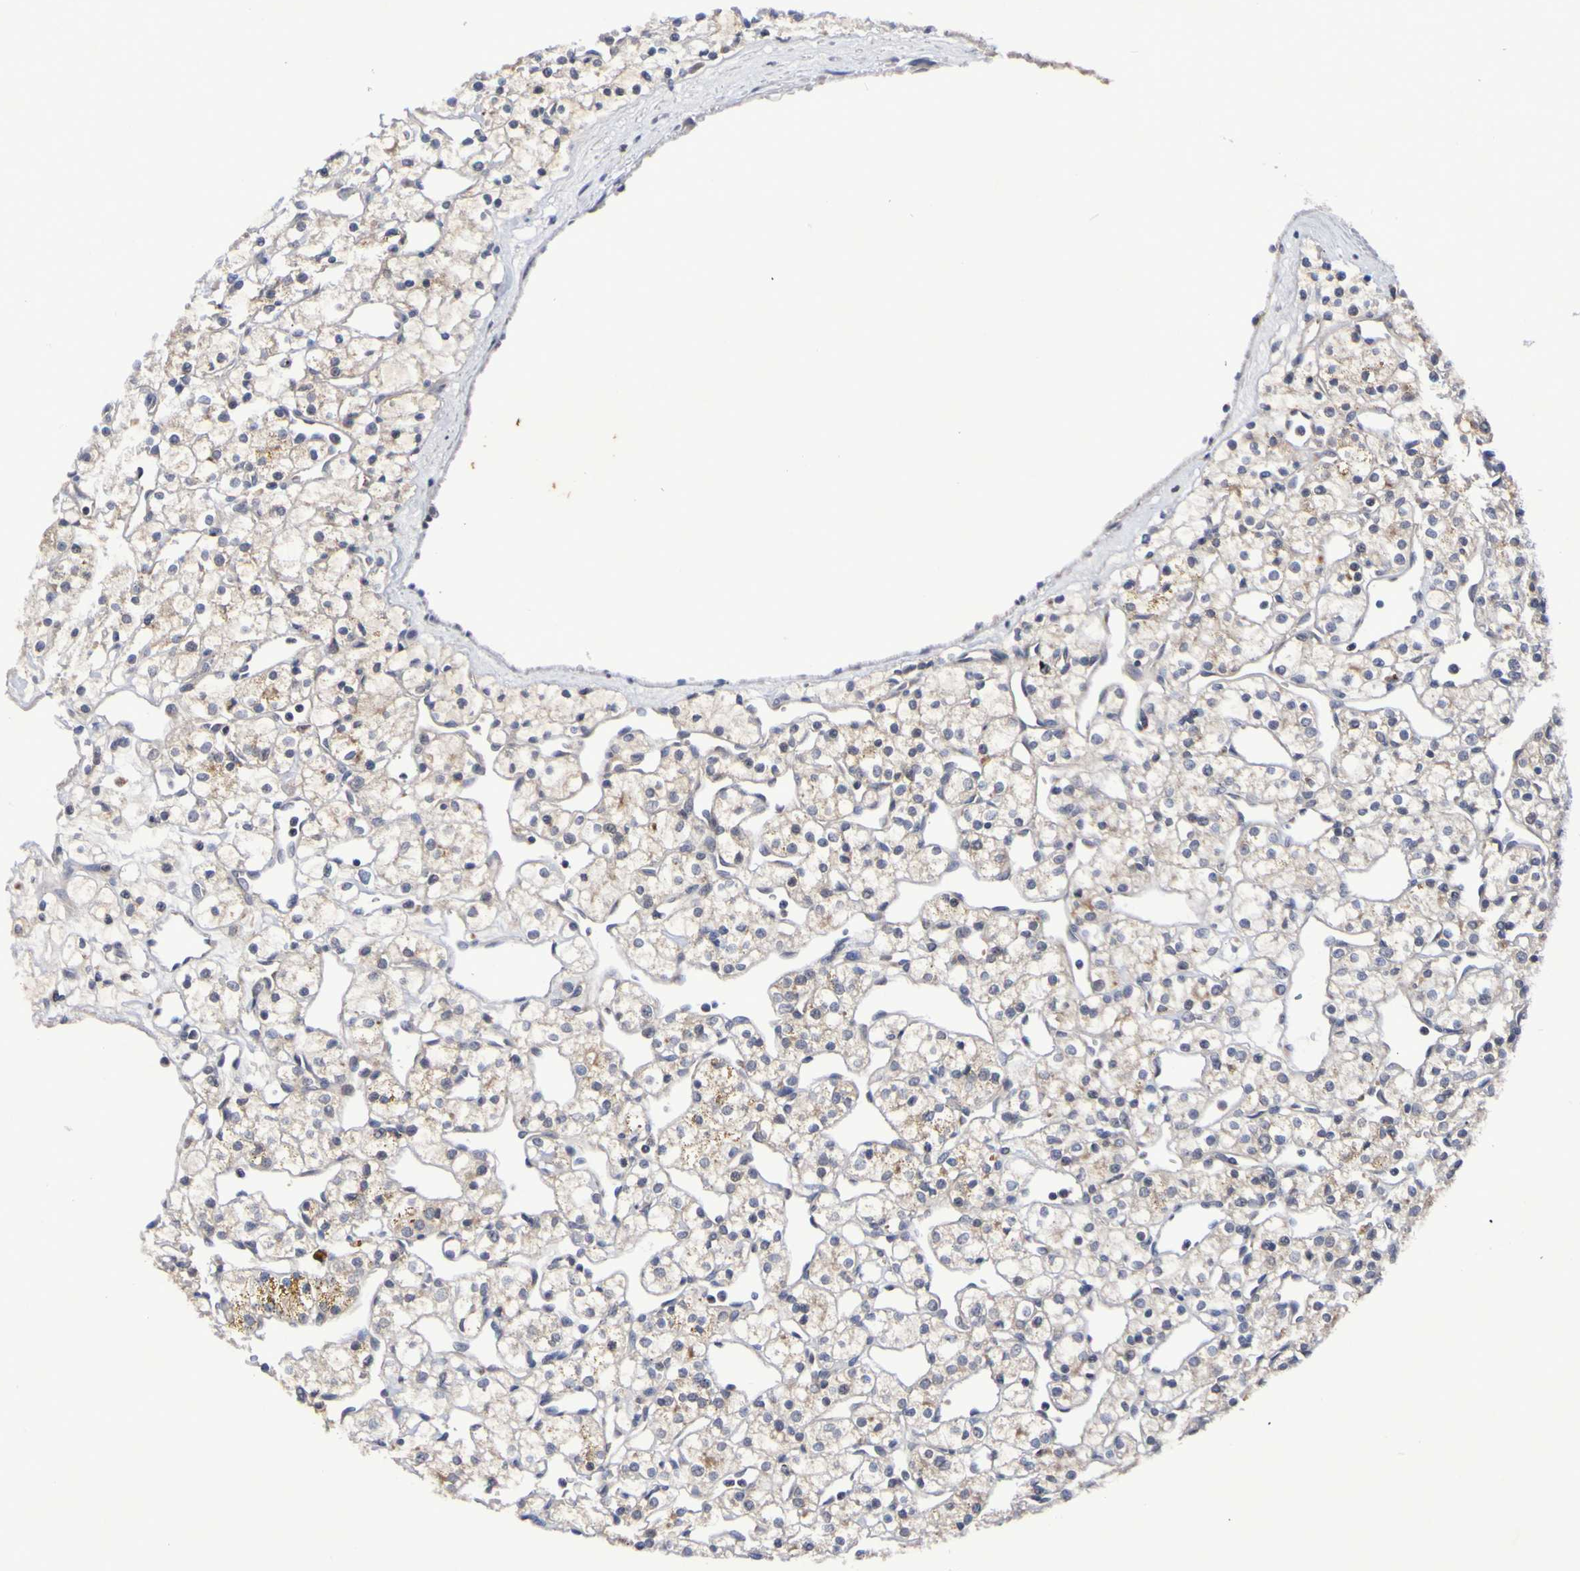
{"staining": {"intensity": "weak", "quantity": "<25%", "location": "cytoplasmic/membranous"}, "tissue": "renal cancer", "cell_type": "Tumor cells", "image_type": "cancer", "snomed": [{"axis": "morphology", "description": "Adenocarcinoma, NOS"}, {"axis": "topography", "description": "Kidney"}], "caption": "Renal adenocarcinoma stained for a protein using IHC demonstrates no expression tumor cells.", "gene": "PTP4A2", "patient": {"sex": "female", "age": 60}}